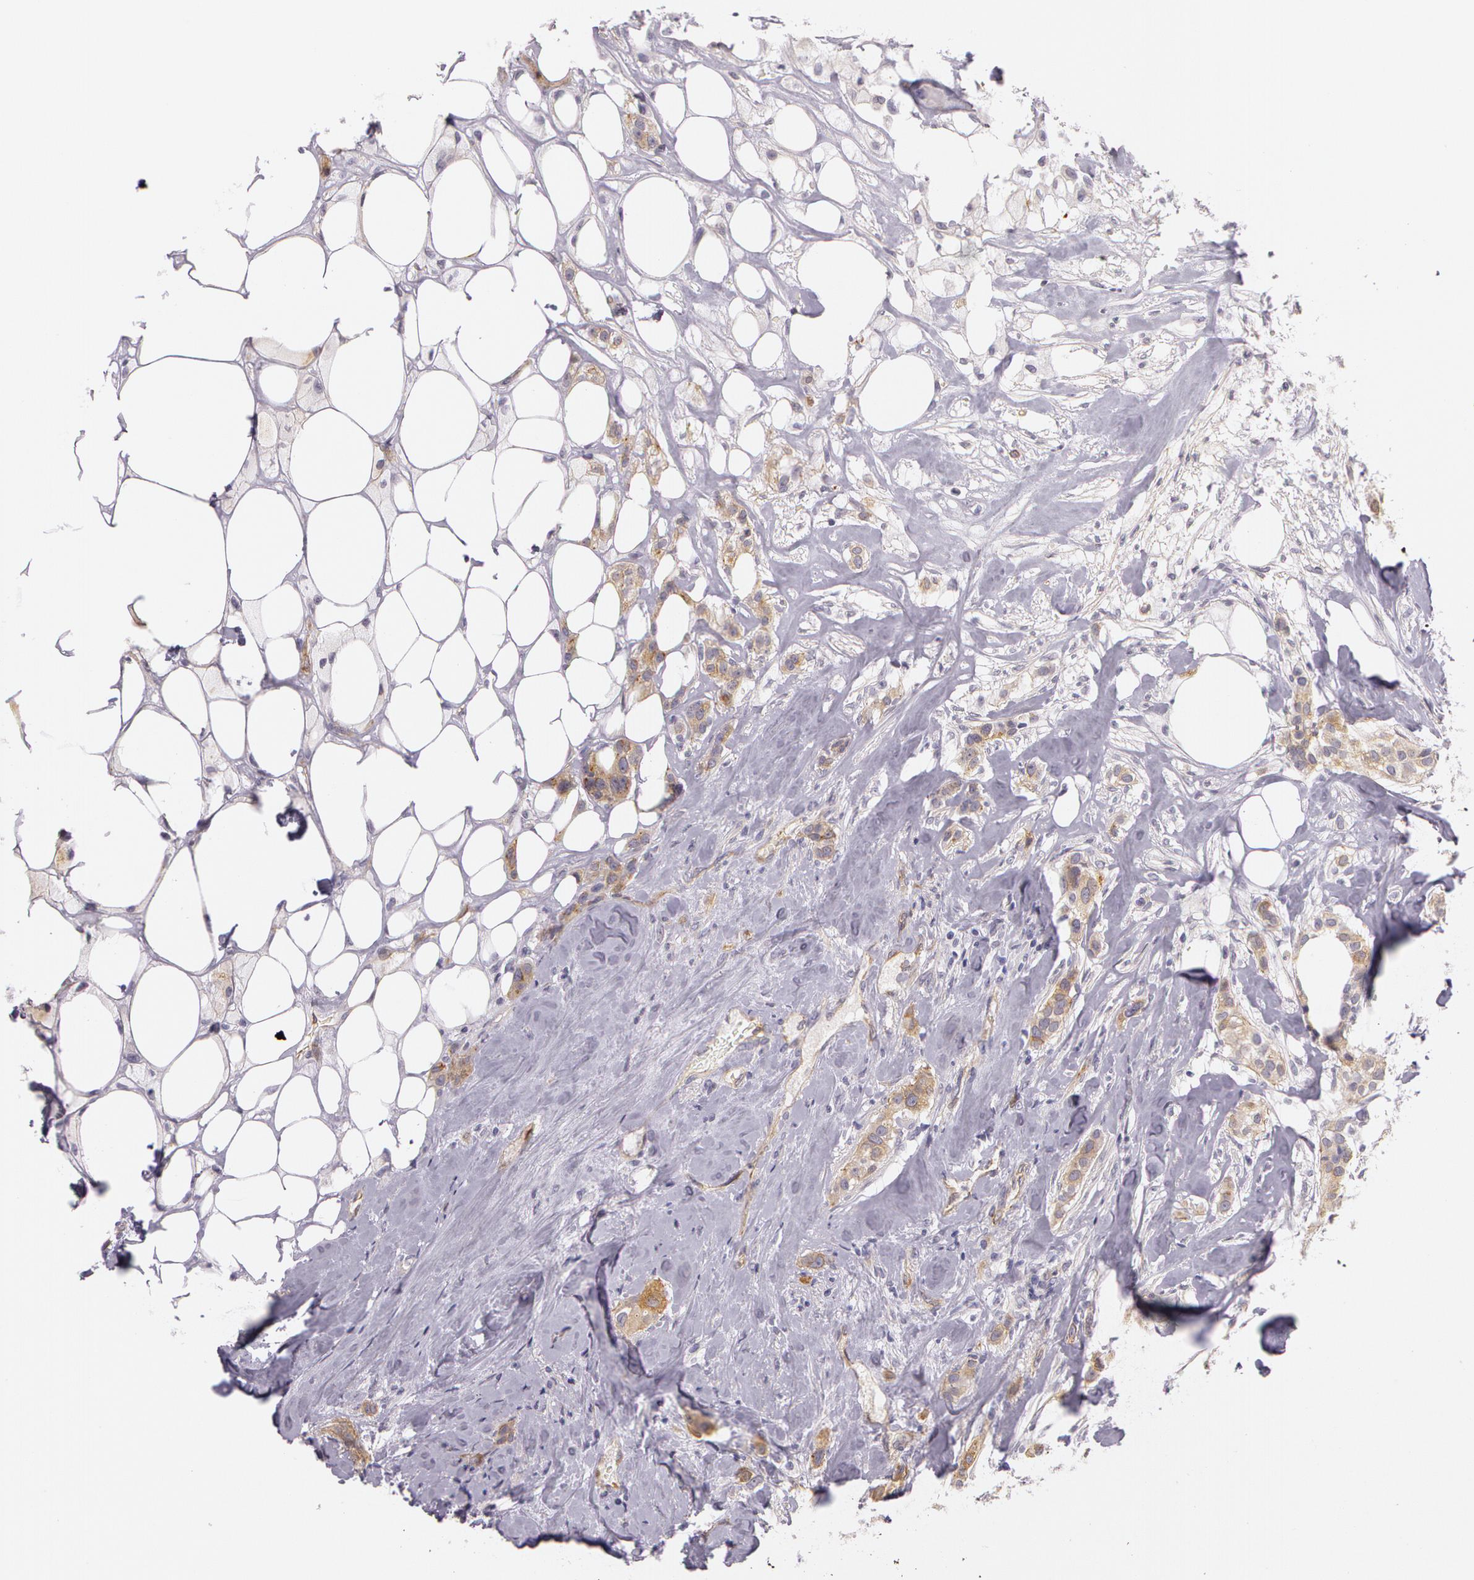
{"staining": {"intensity": "moderate", "quantity": ">75%", "location": "cytoplasmic/membranous"}, "tissue": "breast cancer", "cell_type": "Tumor cells", "image_type": "cancer", "snomed": [{"axis": "morphology", "description": "Duct carcinoma"}, {"axis": "topography", "description": "Breast"}], "caption": "DAB immunohistochemical staining of breast cancer exhibits moderate cytoplasmic/membranous protein positivity in about >75% of tumor cells.", "gene": "APP", "patient": {"sex": "female", "age": 45}}